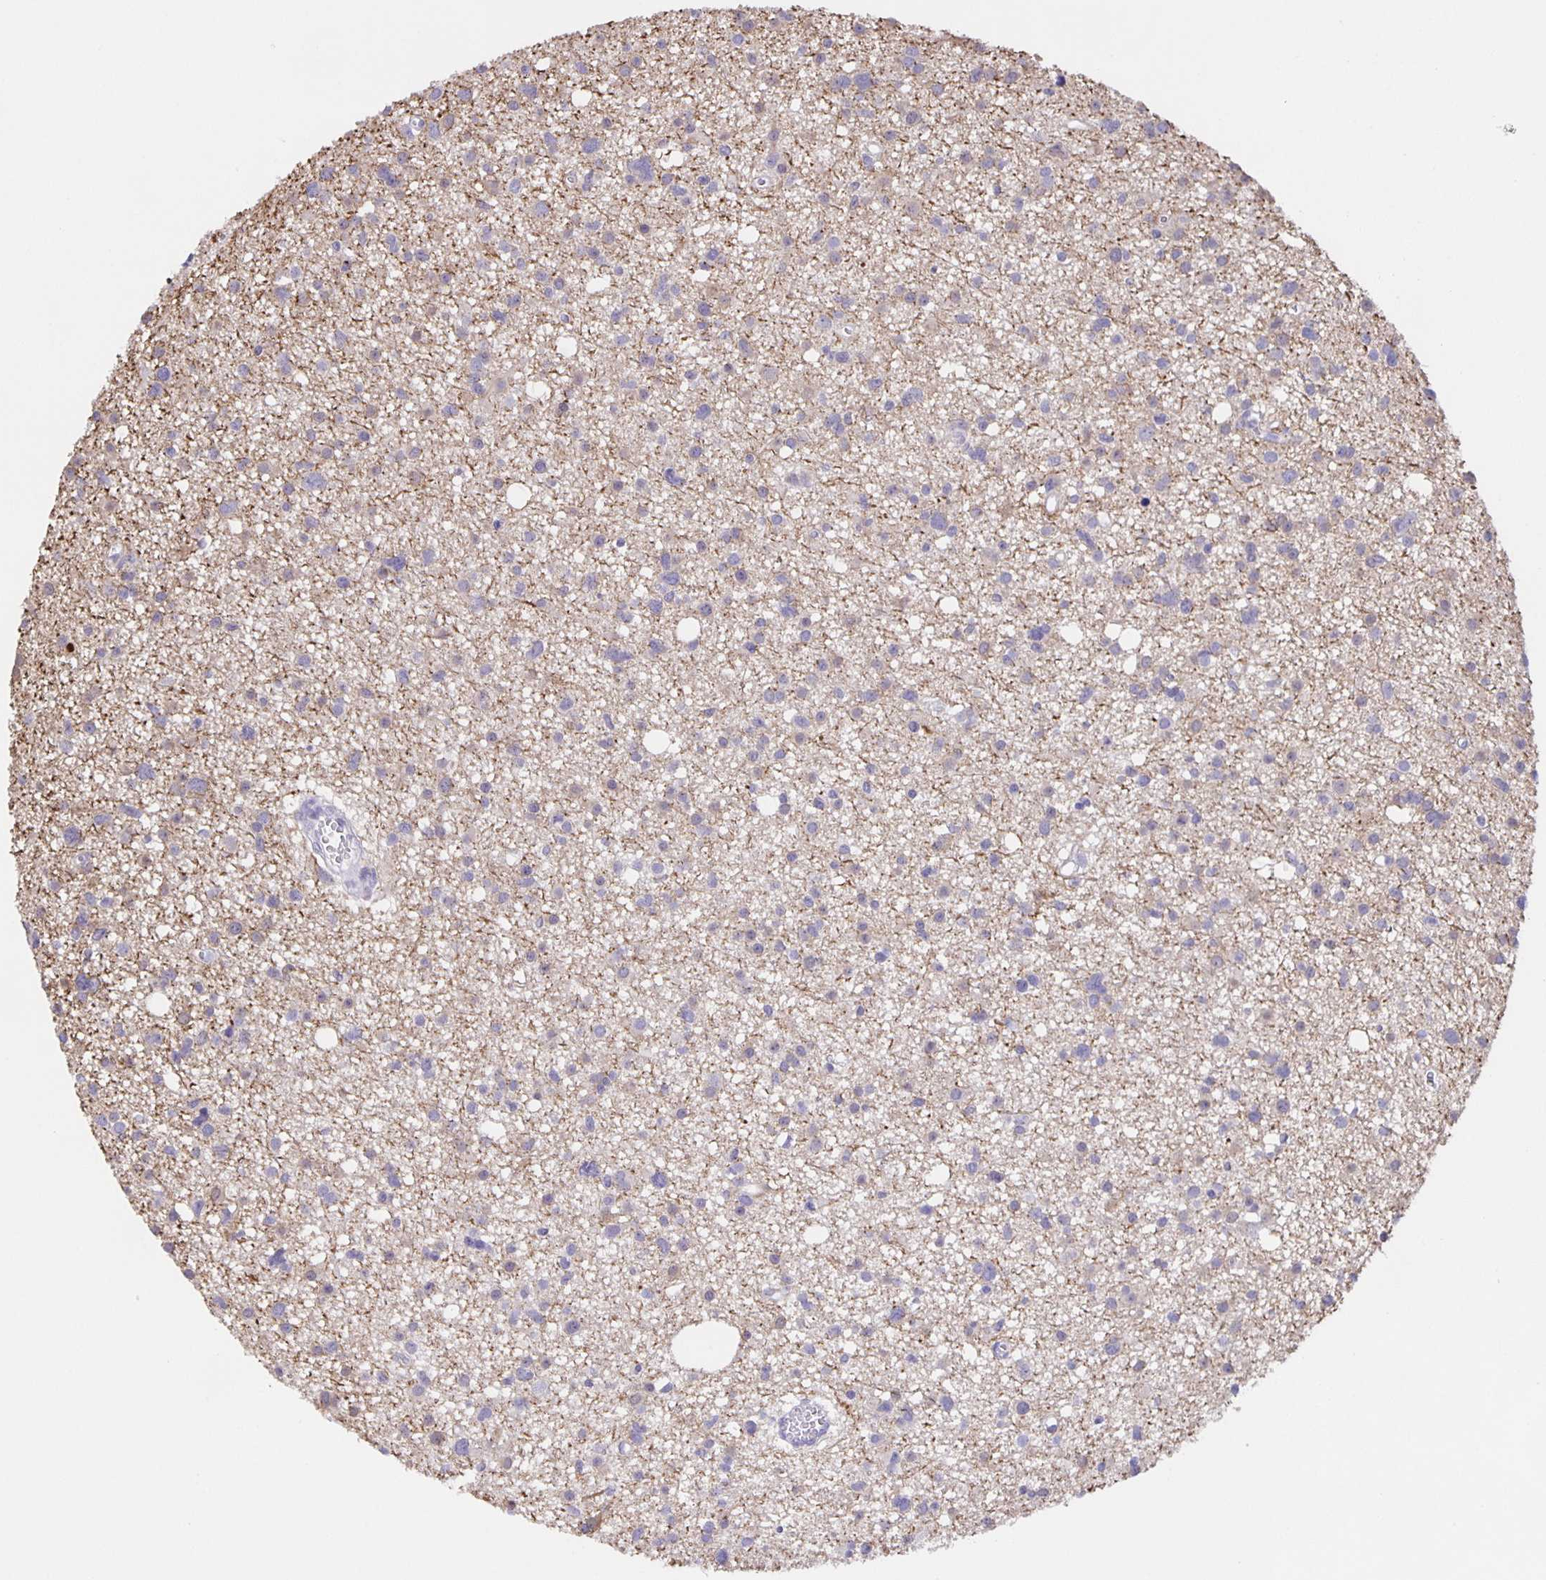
{"staining": {"intensity": "negative", "quantity": "none", "location": "none"}, "tissue": "glioma", "cell_type": "Tumor cells", "image_type": "cancer", "snomed": [{"axis": "morphology", "description": "Glioma, malignant, High grade"}, {"axis": "topography", "description": "Brain"}], "caption": "Tumor cells are negative for brown protein staining in malignant glioma (high-grade).", "gene": "MARCHF6", "patient": {"sex": "male", "age": 23}}